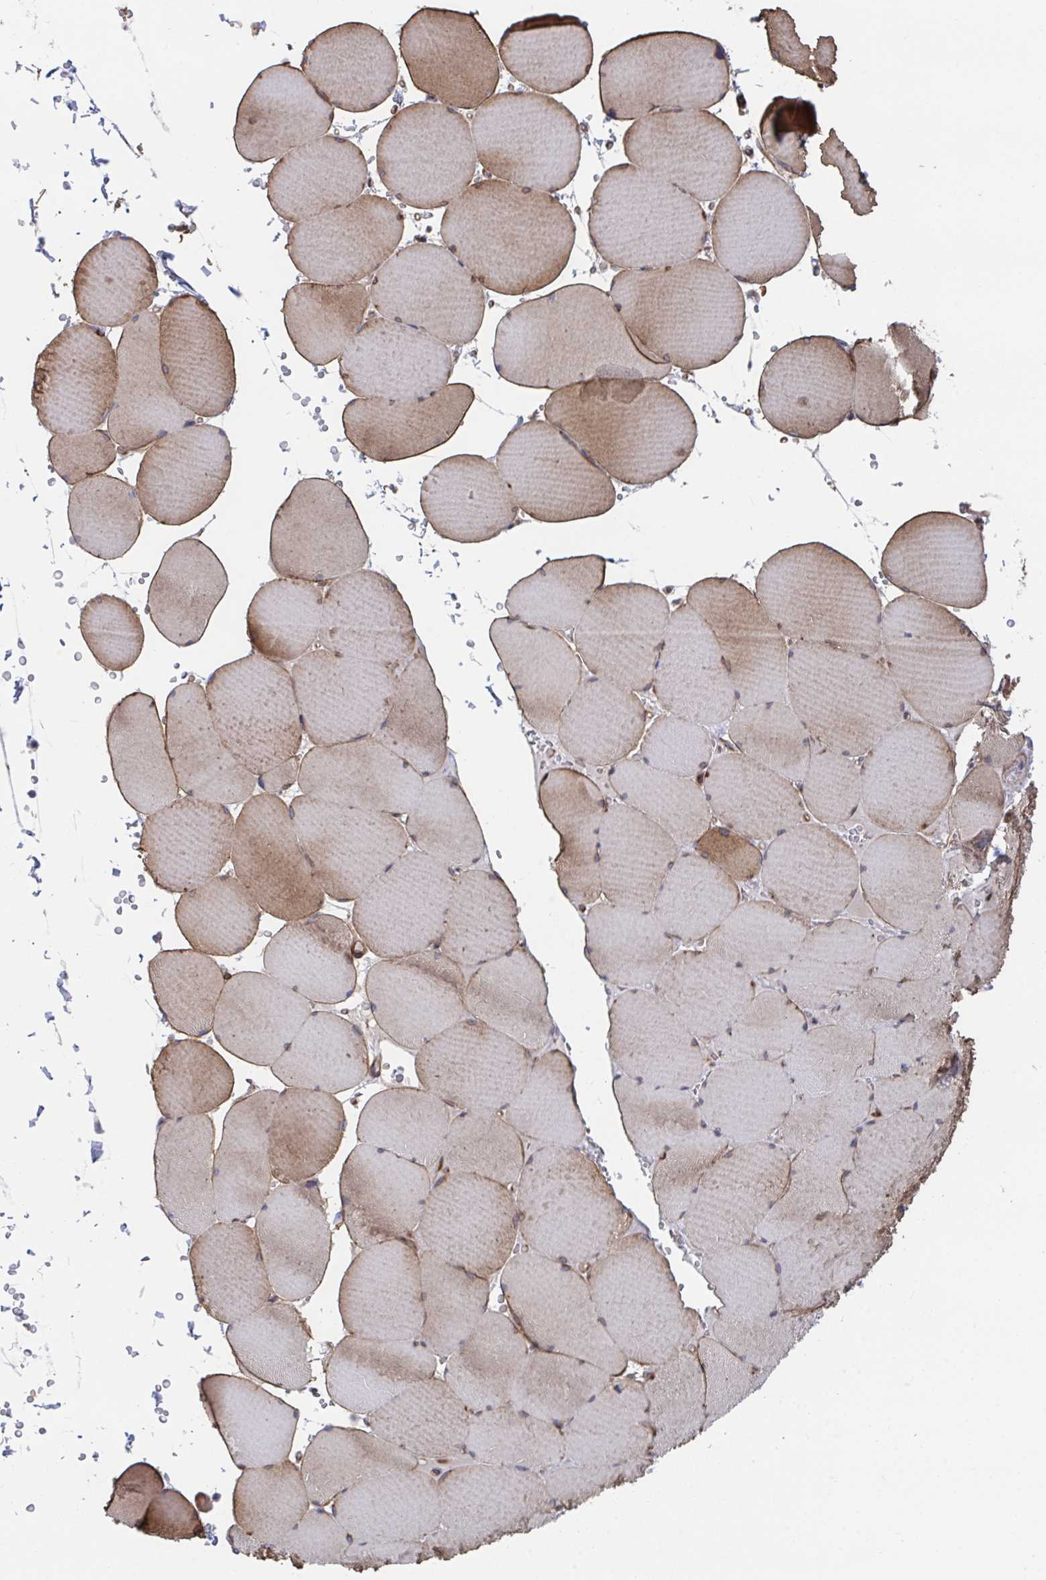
{"staining": {"intensity": "weak", "quantity": "25%-75%", "location": "cytoplasmic/membranous"}, "tissue": "skeletal muscle", "cell_type": "Myocytes", "image_type": "normal", "snomed": [{"axis": "morphology", "description": "Normal tissue, NOS"}, {"axis": "topography", "description": "Skeletal muscle"}, {"axis": "topography", "description": "Head-Neck"}], "caption": "Immunohistochemistry (IHC) (DAB) staining of normal human skeletal muscle shows weak cytoplasmic/membranous protein staining in approximately 25%-75% of myocytes. The staining is performed using DAB brown chromogen to label protein expression. The nuclei are counter-stained blue using hematoxylin.", "gene": "FJX1", "patient": {"sex": "male", "age": 66}}